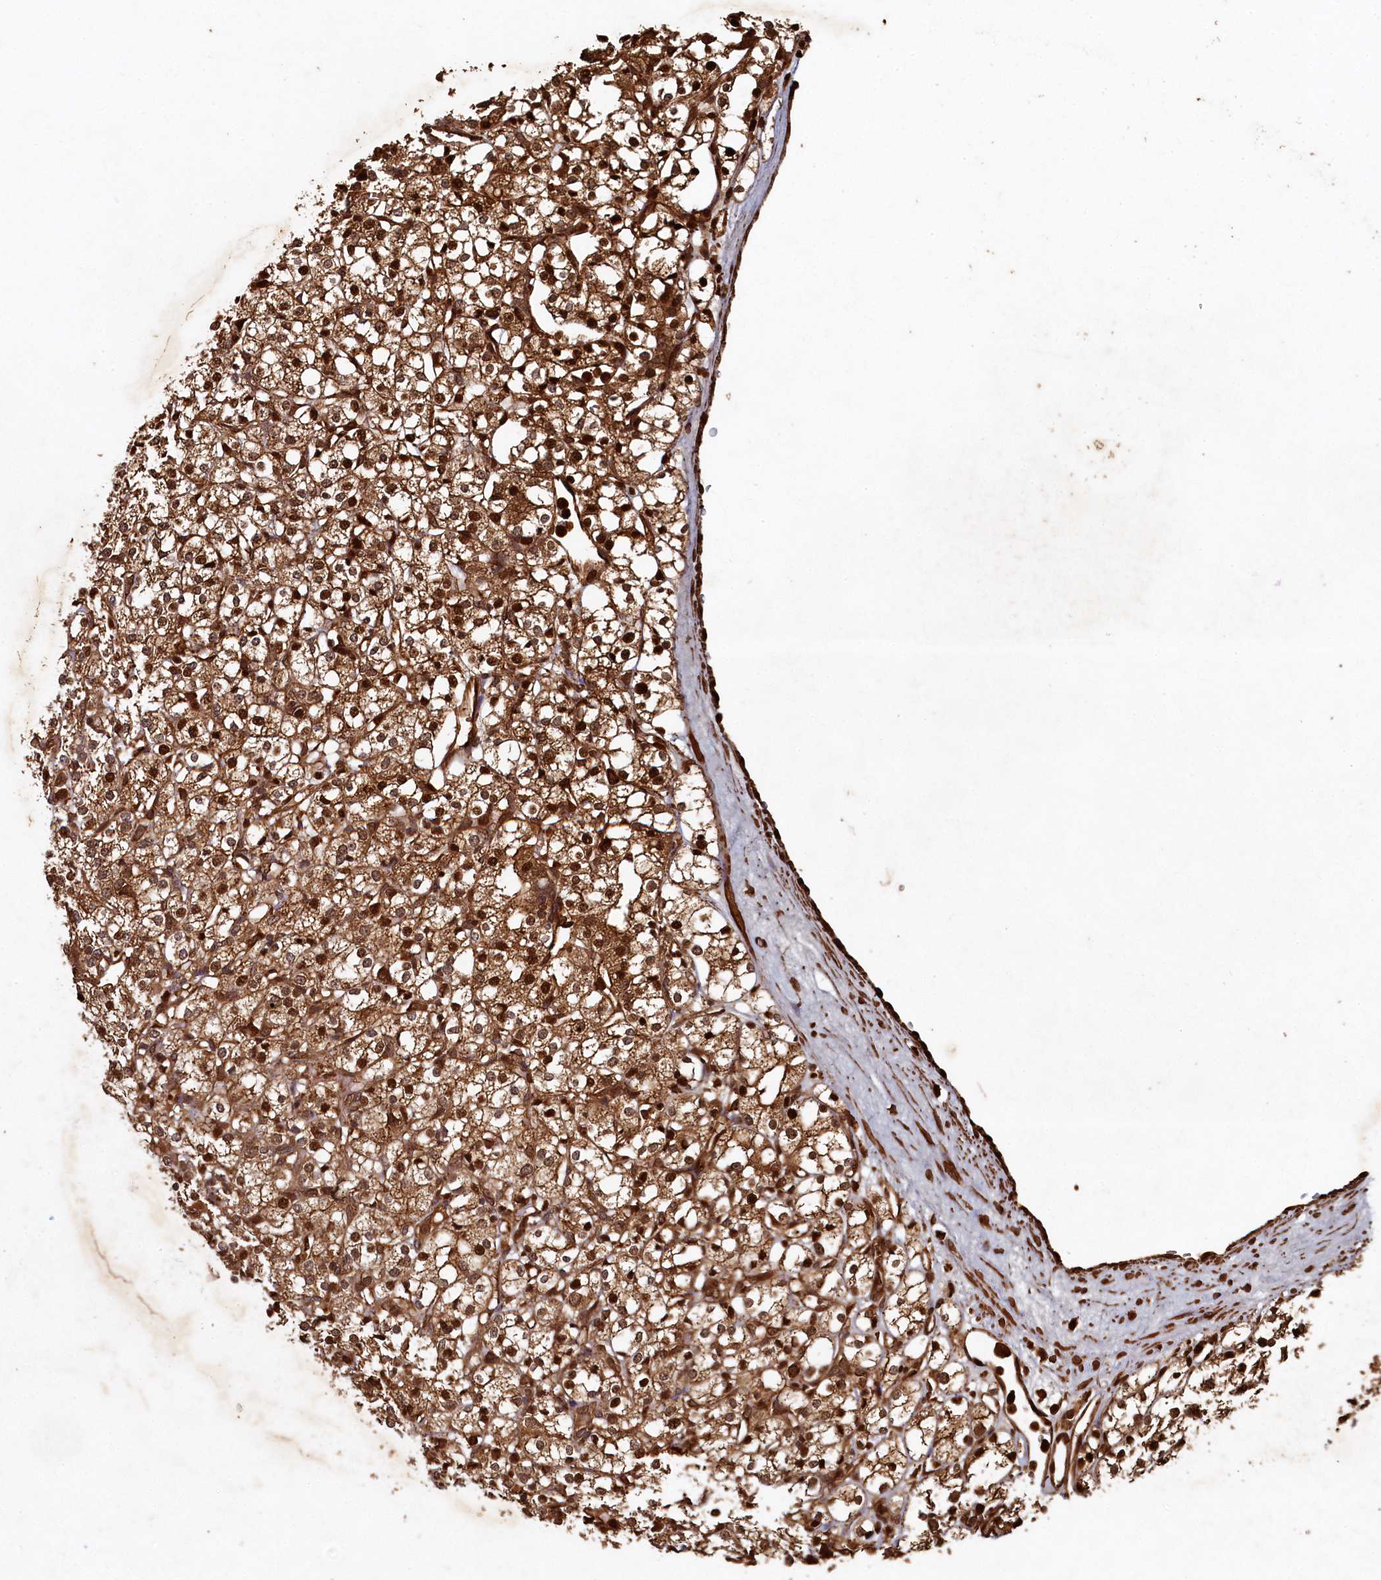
{"staining": {"intensity": "strong", "quantity": ">75%", "location": "cytoplasmic/membranous,nuclear"}, "tissue": "renal cancer", "cell_type": "Tumor cells", "image_type": "cancer", "snomed": [{"axis": "morphology", "description": "Adenocarcinoma, NOS"}, {"axis": "topography", "description": "Kidney"}], "caption": "An image showing strong cytoplasmic/membranous and nuclear staining in approximately >75% of tumor cells in renal cancer (adenocarcinoma), as visualized by brown immunohistochemical staining.", "gene": "PIGN", "patient": {"sex": "male", "age": 77}}